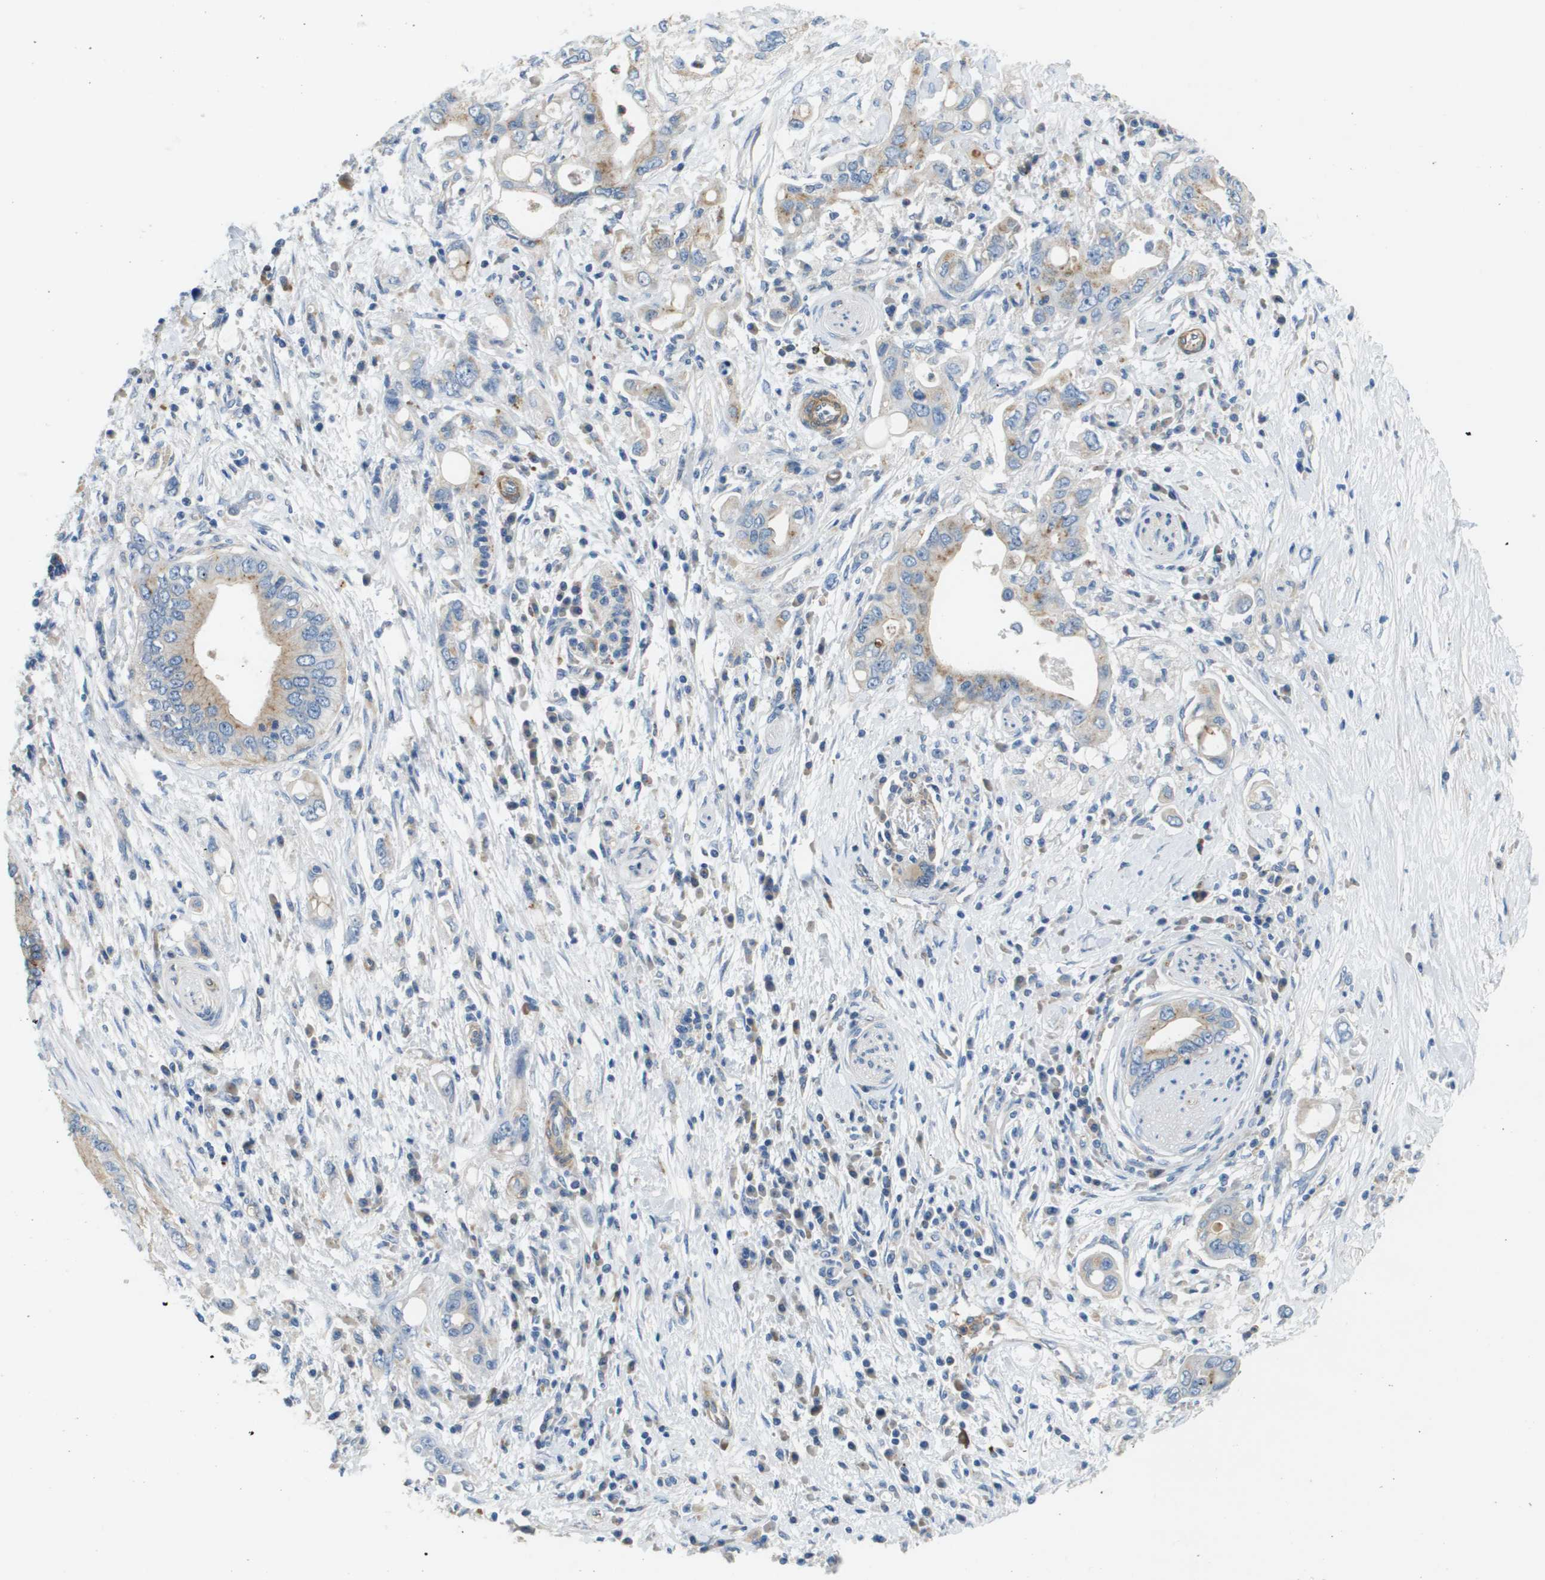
{"staining": {"intensity": "weak", "quantity": "25%-75%", "location": "cytoplasmic/membranous"}, "tissue": "pancreatic cancer", "cell_type": "Tumor cells", "image_type": "cancer", "snomed": [{"axis": "morphology", "description": "Adenocarcinoma, NOS"}, {"axis": "topography", "description": "Pancreas"}], "caption": "Brown immunohistochemical staining in human pancreatic cancer displays weak cytoplasmic/membranous staining in approximately 25%-75% of tumor cells.", "gene": "MYH11", "patient": {"sex": "female", "age": 73}}